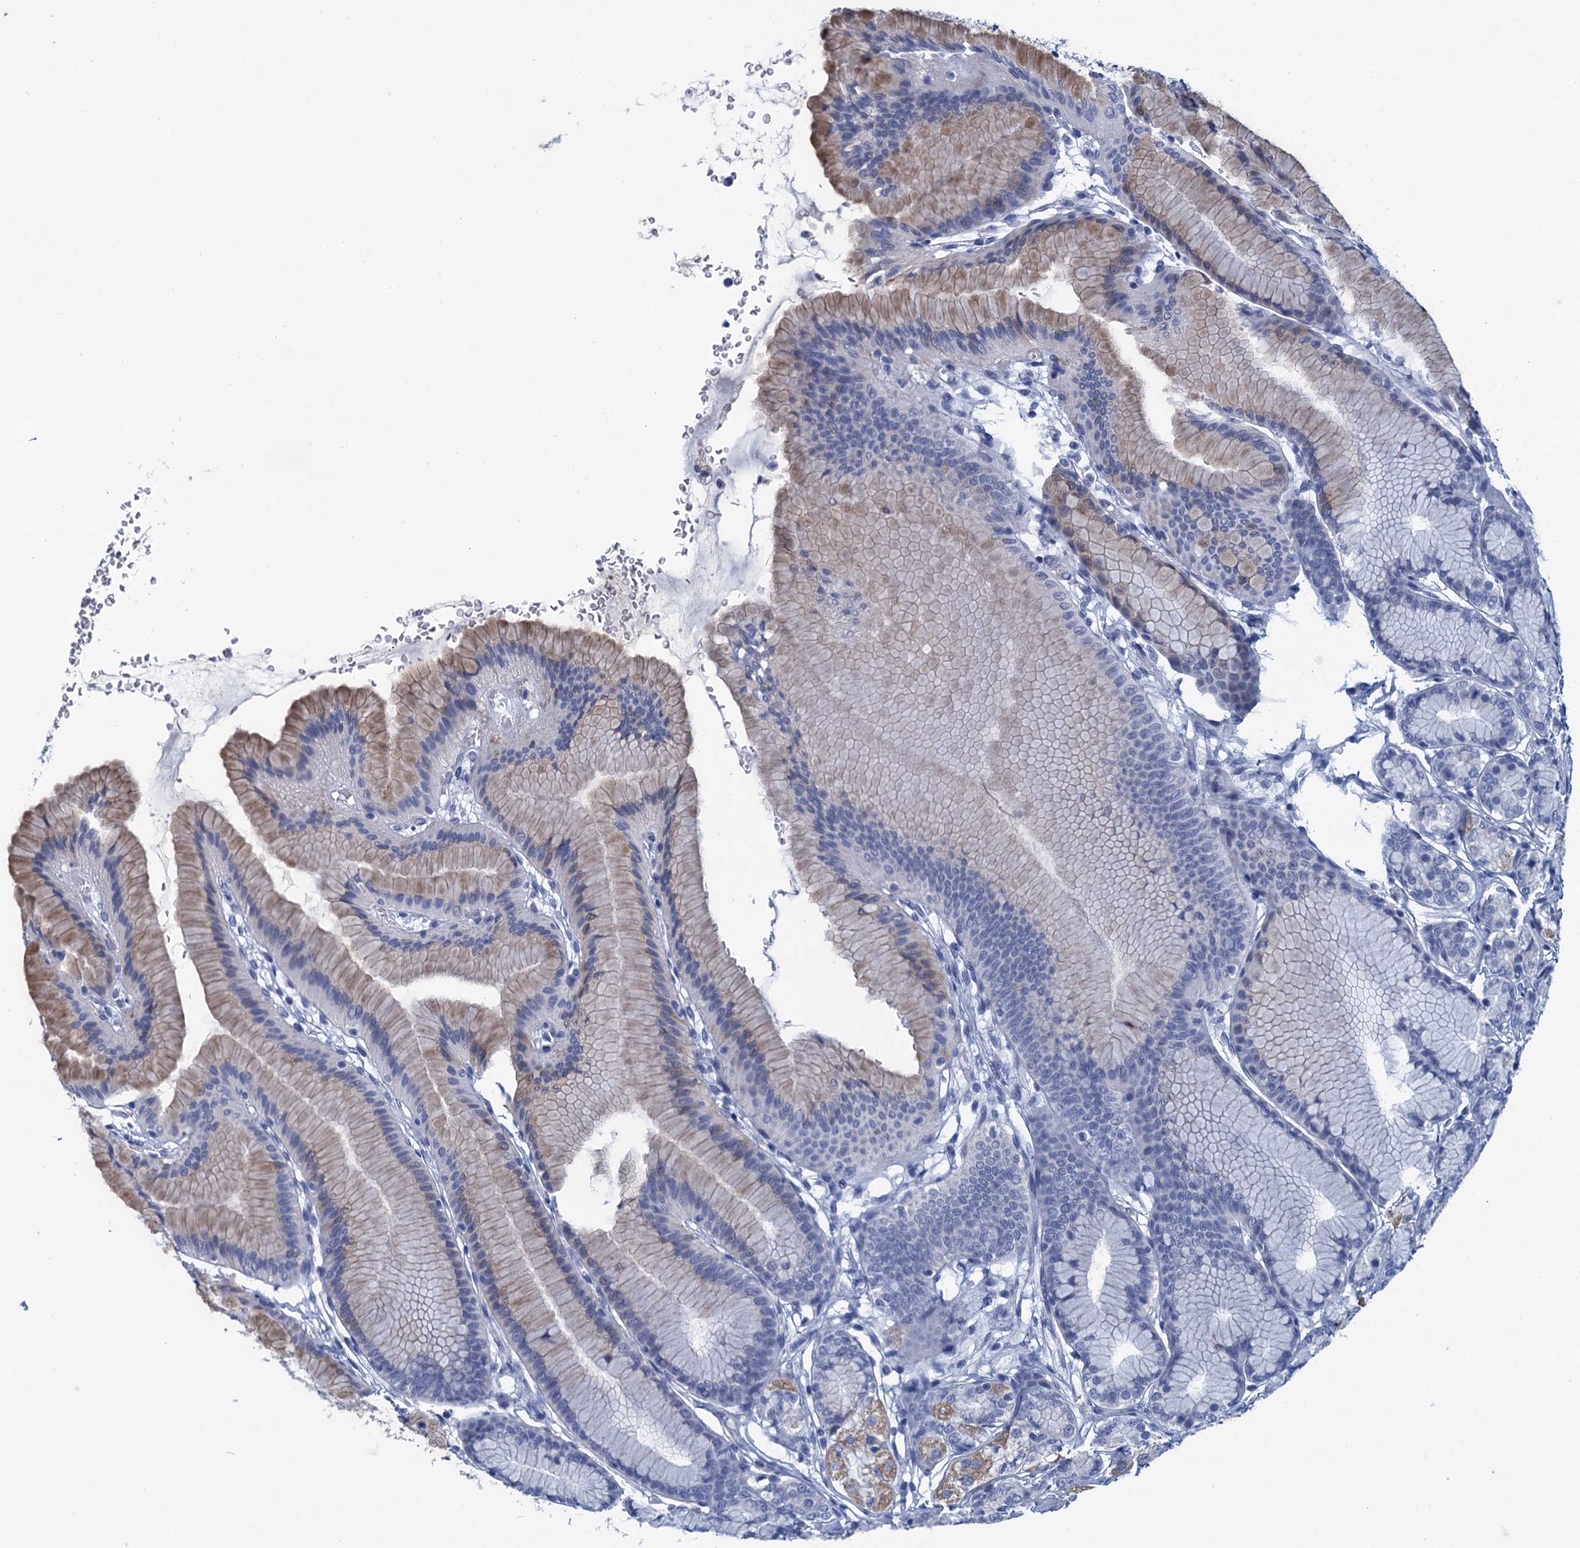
{"staining": {"intensity": "moderate", "quantity": "25%-75%", "location": "cytoplasmic/membranous"}, "tissue": "stomach", "cell_type": "Glandular cells", "image_type": "normal", "snomed": [{"axis": "morphology", "description": "Normal tissue, NOS"}, {"axis": "morphology", "description": "Adenocarcinoma, NOS"}, {"axis": "morphology", "description": "Adenocarcinoma, High grade"}, {"axis": "topography", "description": "Stomach, upper"}, {"axis": "topography", "description": "Stomach"}], "caption": "This photomicrograph reveals immunohistochemistry (IHC) staining of normal human stomach, with medium moderate cytoplasmic/membranous staining in about 25%-75% of glandular cells.", "gene": "SCEL", "patient": {"sex": "female", "age": 65}}